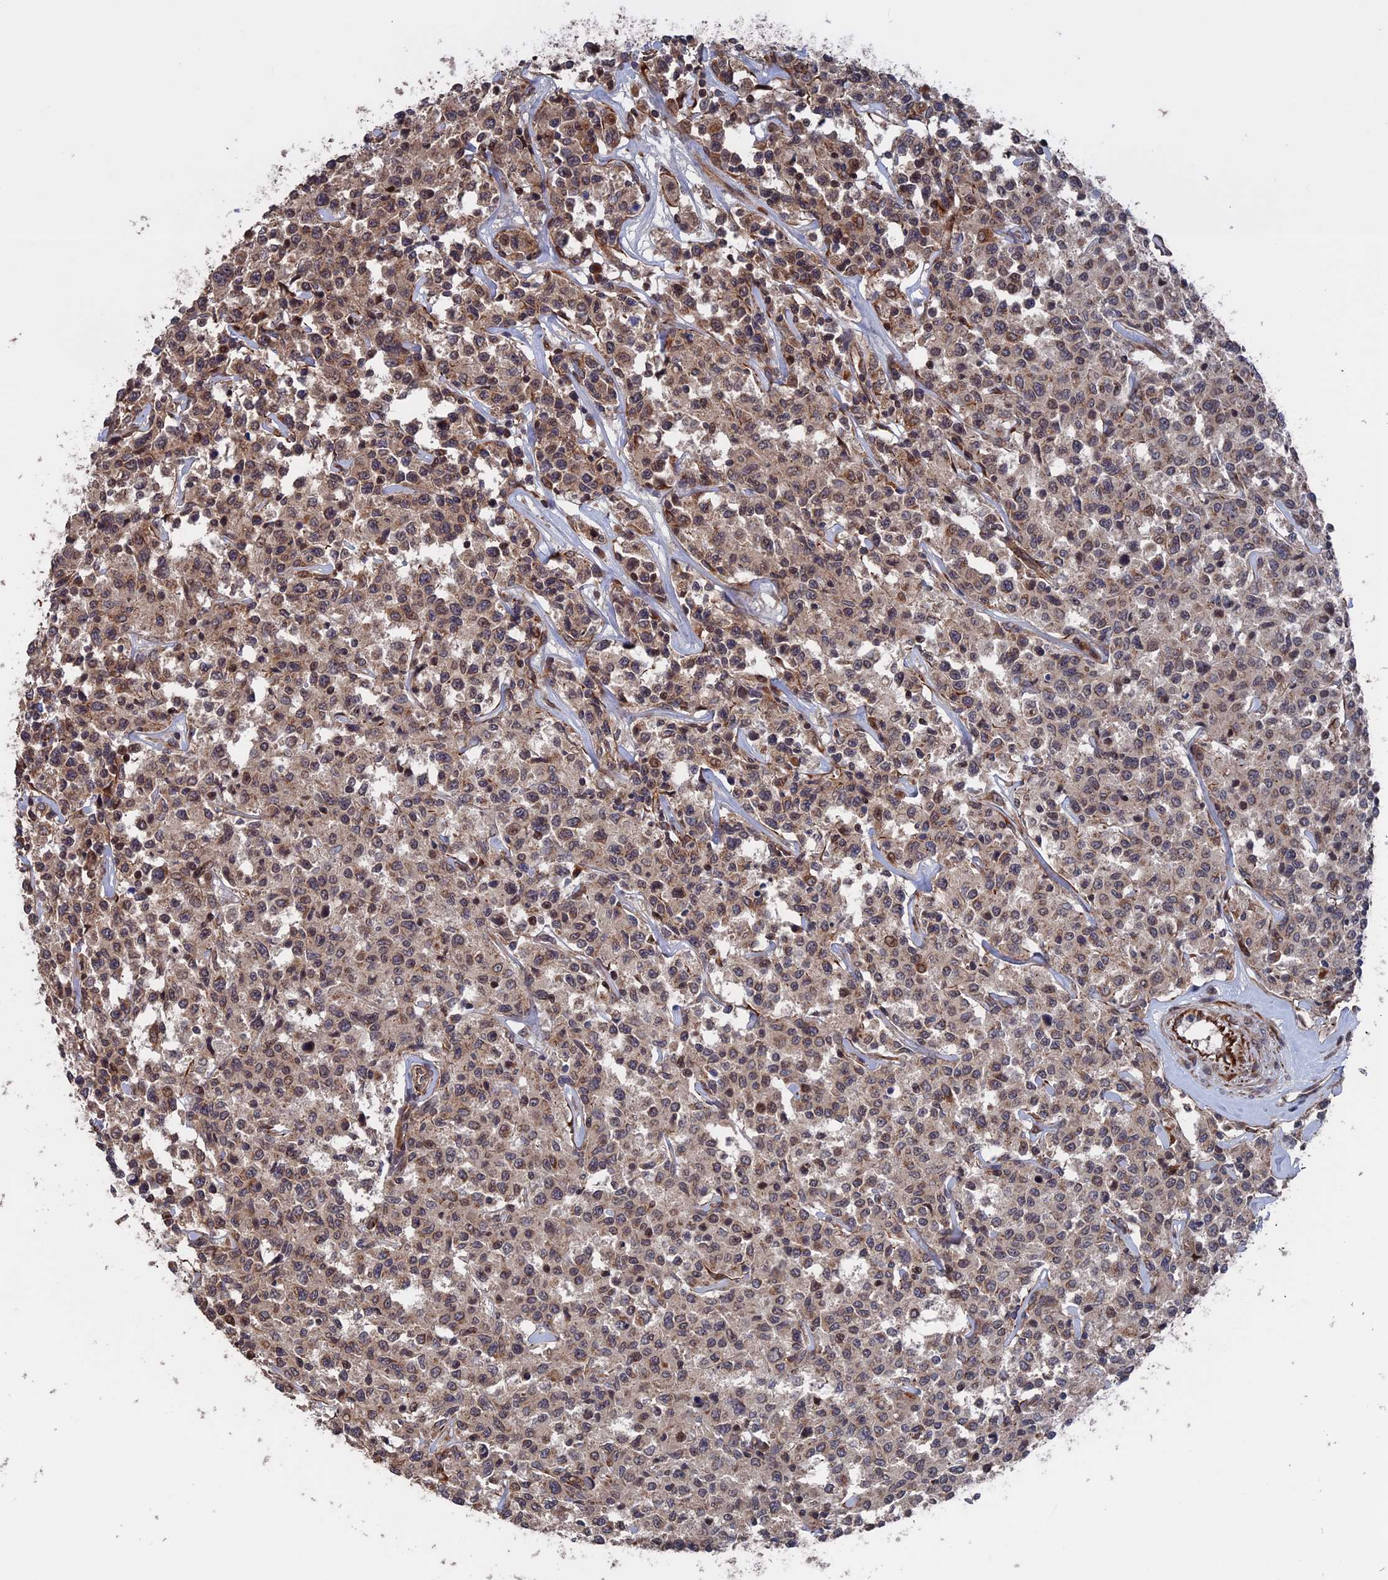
{"staining": {"intensity": "weak", "quantity": "<25%", "location": "nuclear"}, "tissue": "lymphoma", "cell_type": "Tumor cells", "image_type": "cancer", "snomed": [{"axis": "morphology", "description": "Malignant lymphoma, non-Hodgkin's type, Low grade"}, {"axis": "topography", "description": "Small intestine"}], "caption": "Protein analysis of lymphoma shows no significant positivity in tumor cells.", "gene": "PLA2G15", "patient": {"sex": "female", "age": 59}}